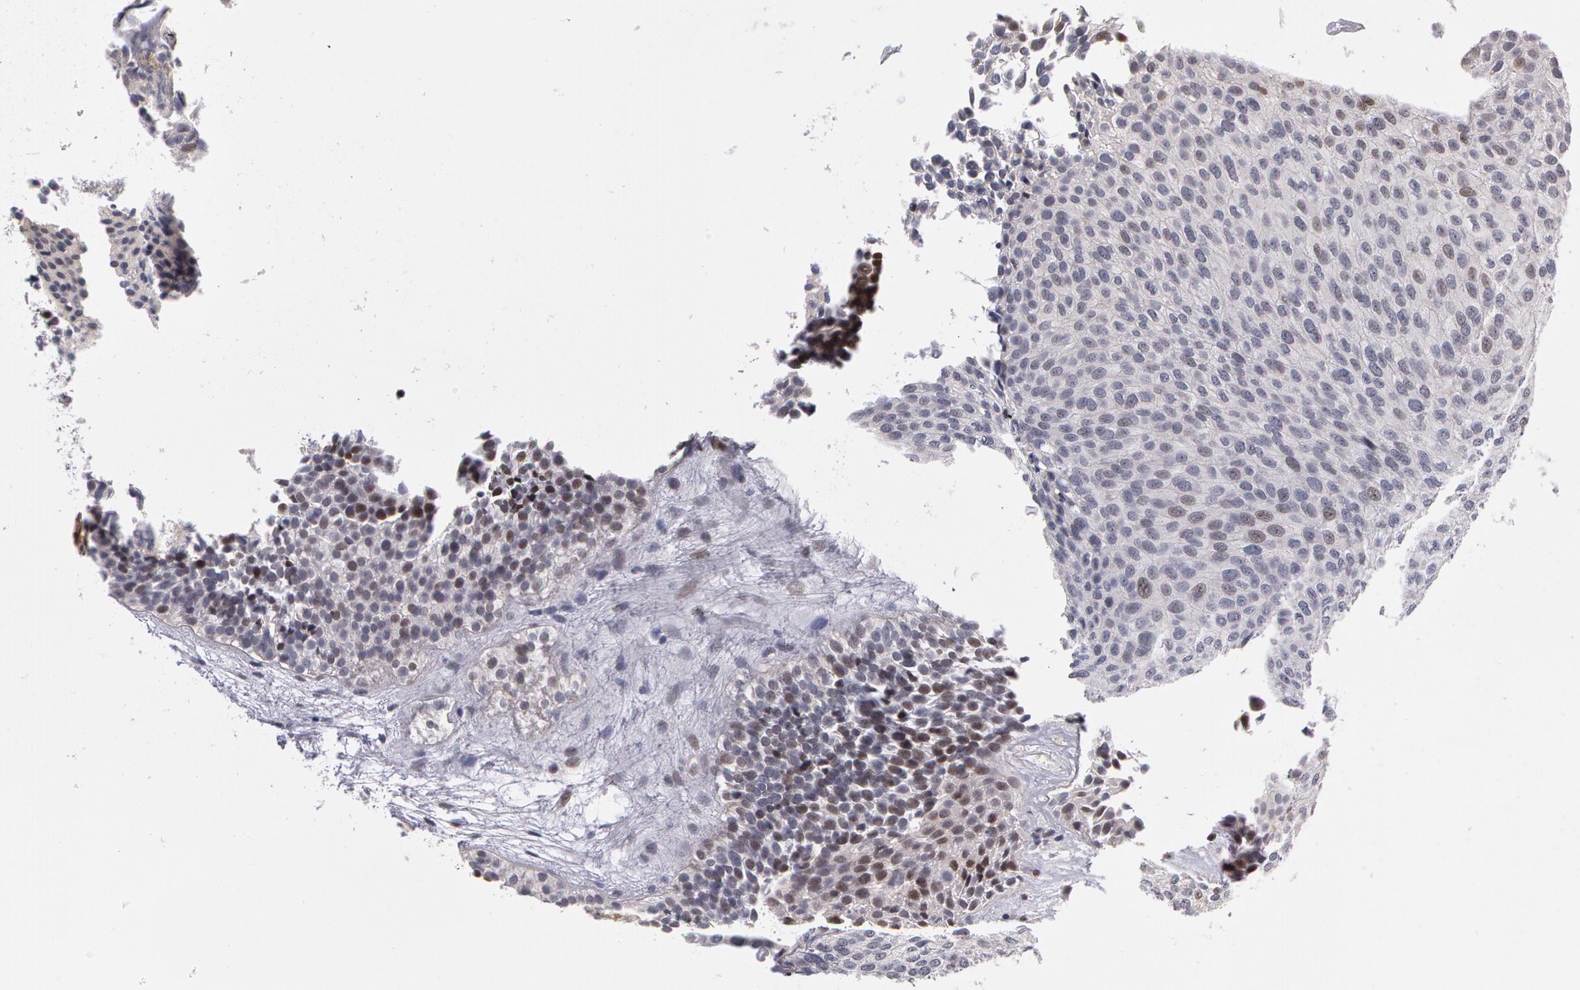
{"staining": {"intensity": "negative", "quantity": "none", "location": "none"}, "tissue": "urothelial cancer", "cell_type": "Tumor cells", "image_type": "cancer", "snomed": [{"axis": "morphology", "description": "Urothelial carcinoma, Low grade"}, {"axis": "topography", "description": "Urinary bladder"}], "caption": "Immunohistochemistry histopathology image of urothelial cancer stained for a protein (brown), which demonstrates no positivity in tumor cells.", "gene": "PRICKLE1", "patient": {"sex": "male", "age": 84}}